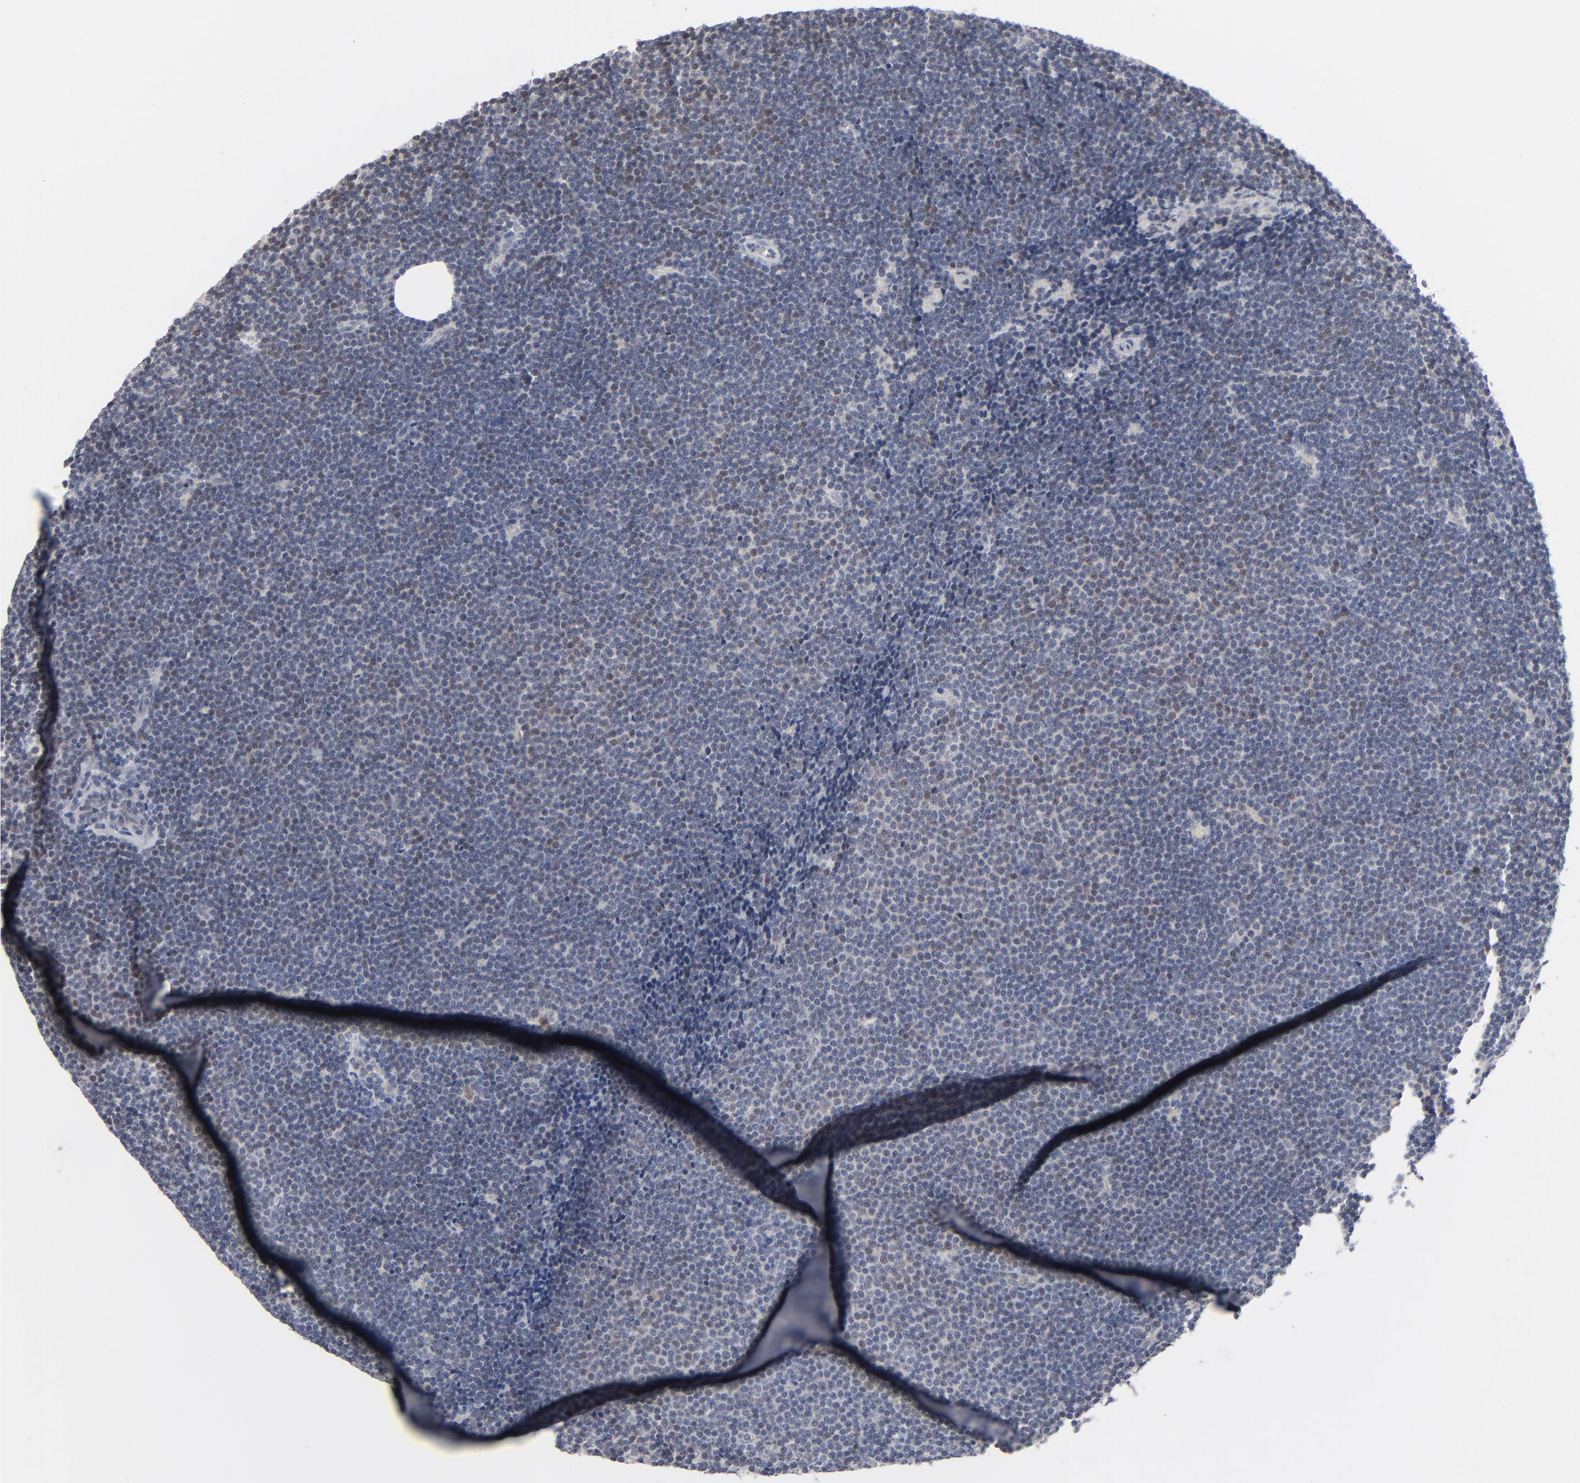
{"staining": {"intensity": "negative", "quantity": "none", "location": "none"}, "tissue": "lymphoma", "cell_type": "Tumor cells", "image_type": "cancer", "snomed": [{"axis": "morphology", "description": "Malignant lymphoma, non-Hodgkin's type, Low grade"}, {"axis": "topography", "description": "Lymph node"}], "caption": "This histopathology image is of lymphoma stained with immunohistochemistry (IHC) to label a protein in brown with the nuclei are counter-stained blue. There is no expression in tumor cells.", "gene": "POF1B", "patient": {"sex": "female", "age": 73}}